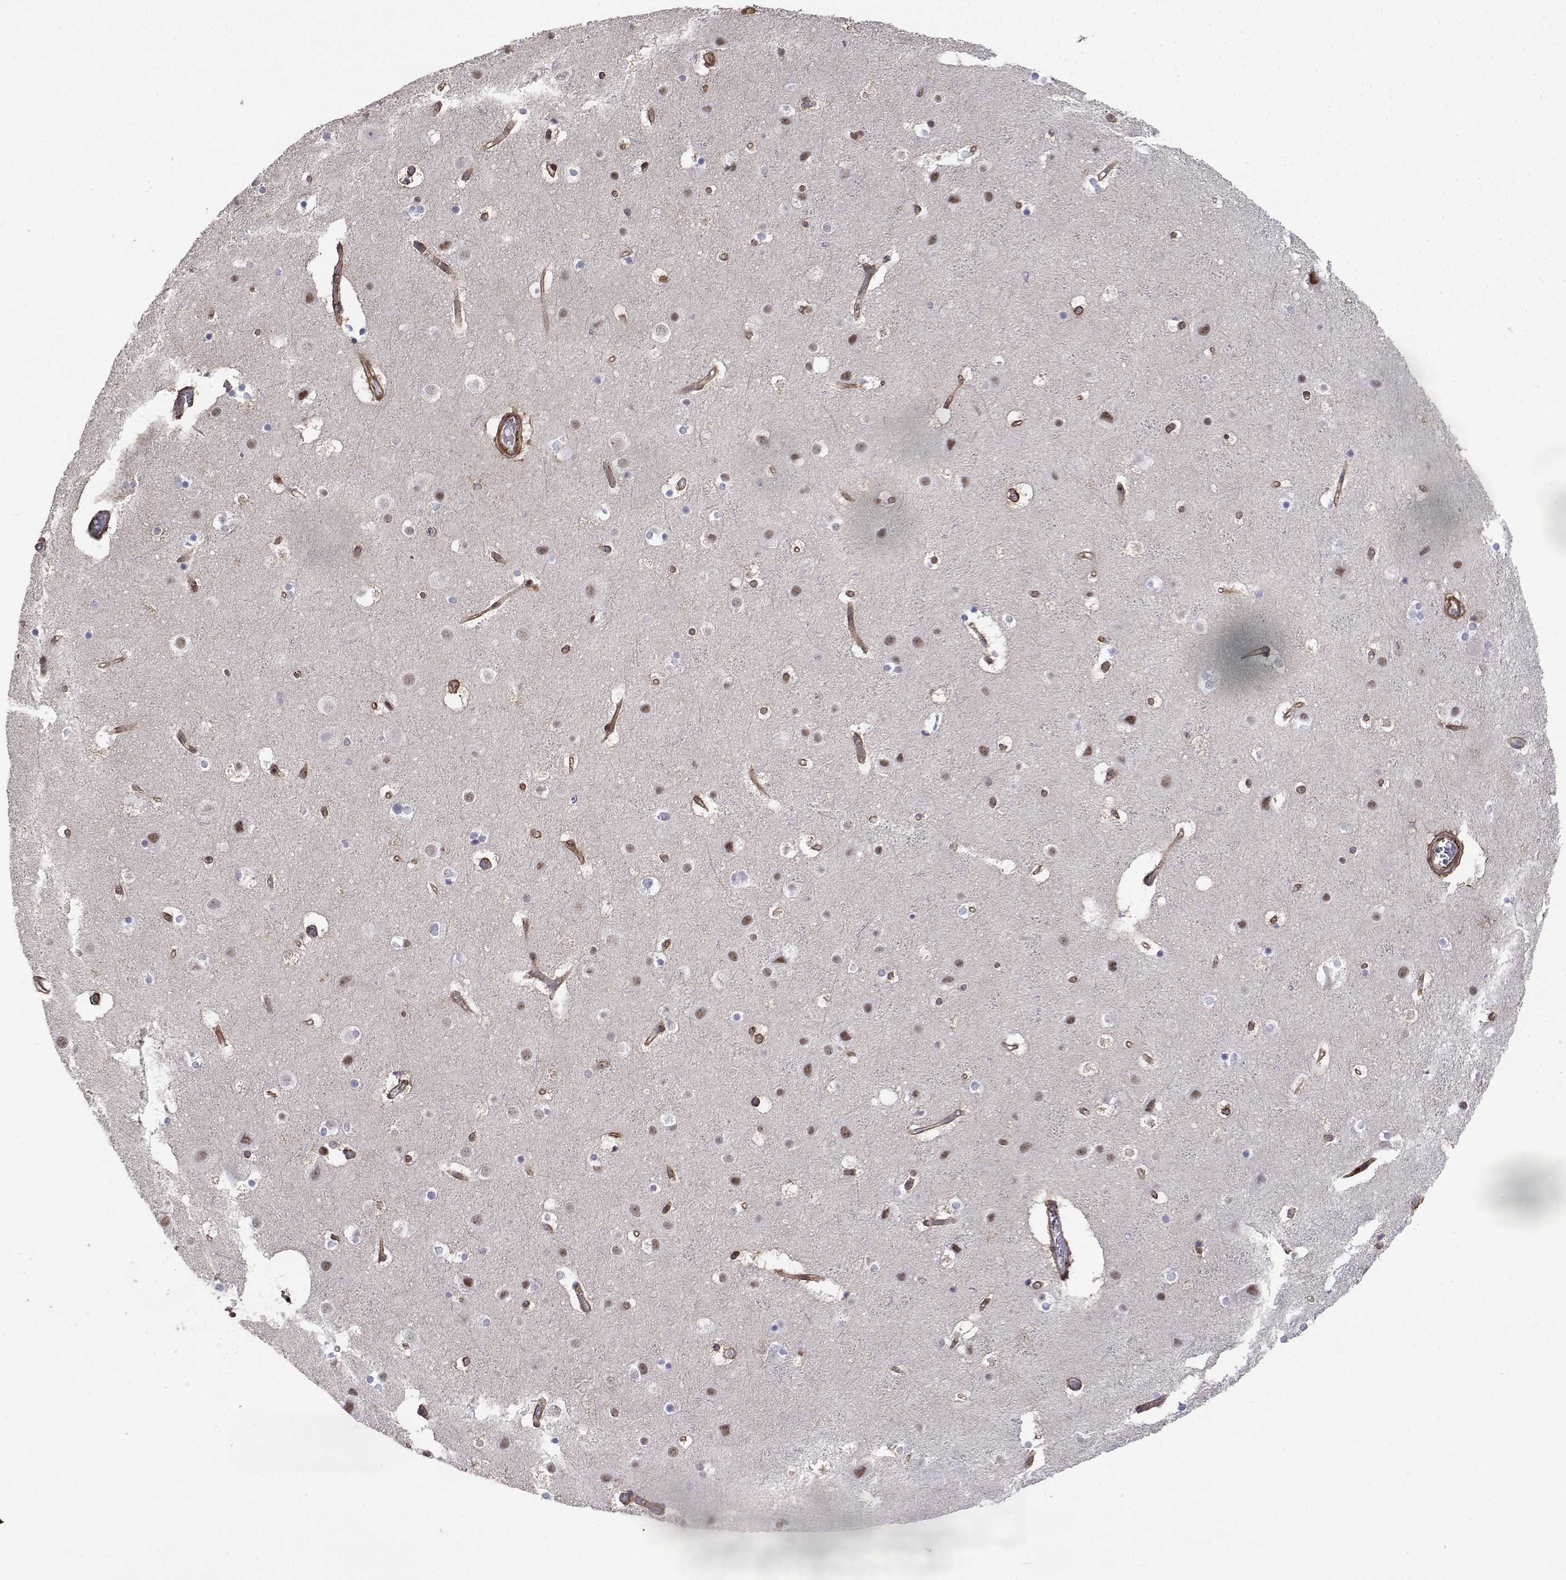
{"staining": {"intensity": "moderate", "quantity": ">75%", "location": "cytoplasmic/membranous,nuclear"}, "tissue": "cerebral cortex", "cell_type": "Endothelial cells", "image_type": "normal", "snomed": [{"axis": "morphology", "description": "Normal tissue, NOS"}, {"axis": "topography", "description": "Cerebral cortex"}], "caption": "DAB immunohistochemical staining of benign human cerebral cortex shows moderate cytoplasmic/membranous,nuclear protein positivity in approximately >75% of endothelial cells. (DAB = brown stain, brightfield microscopy at high magnification).", "gene": "ITGA7", "patient": {"sex": "female", "age": 52}}